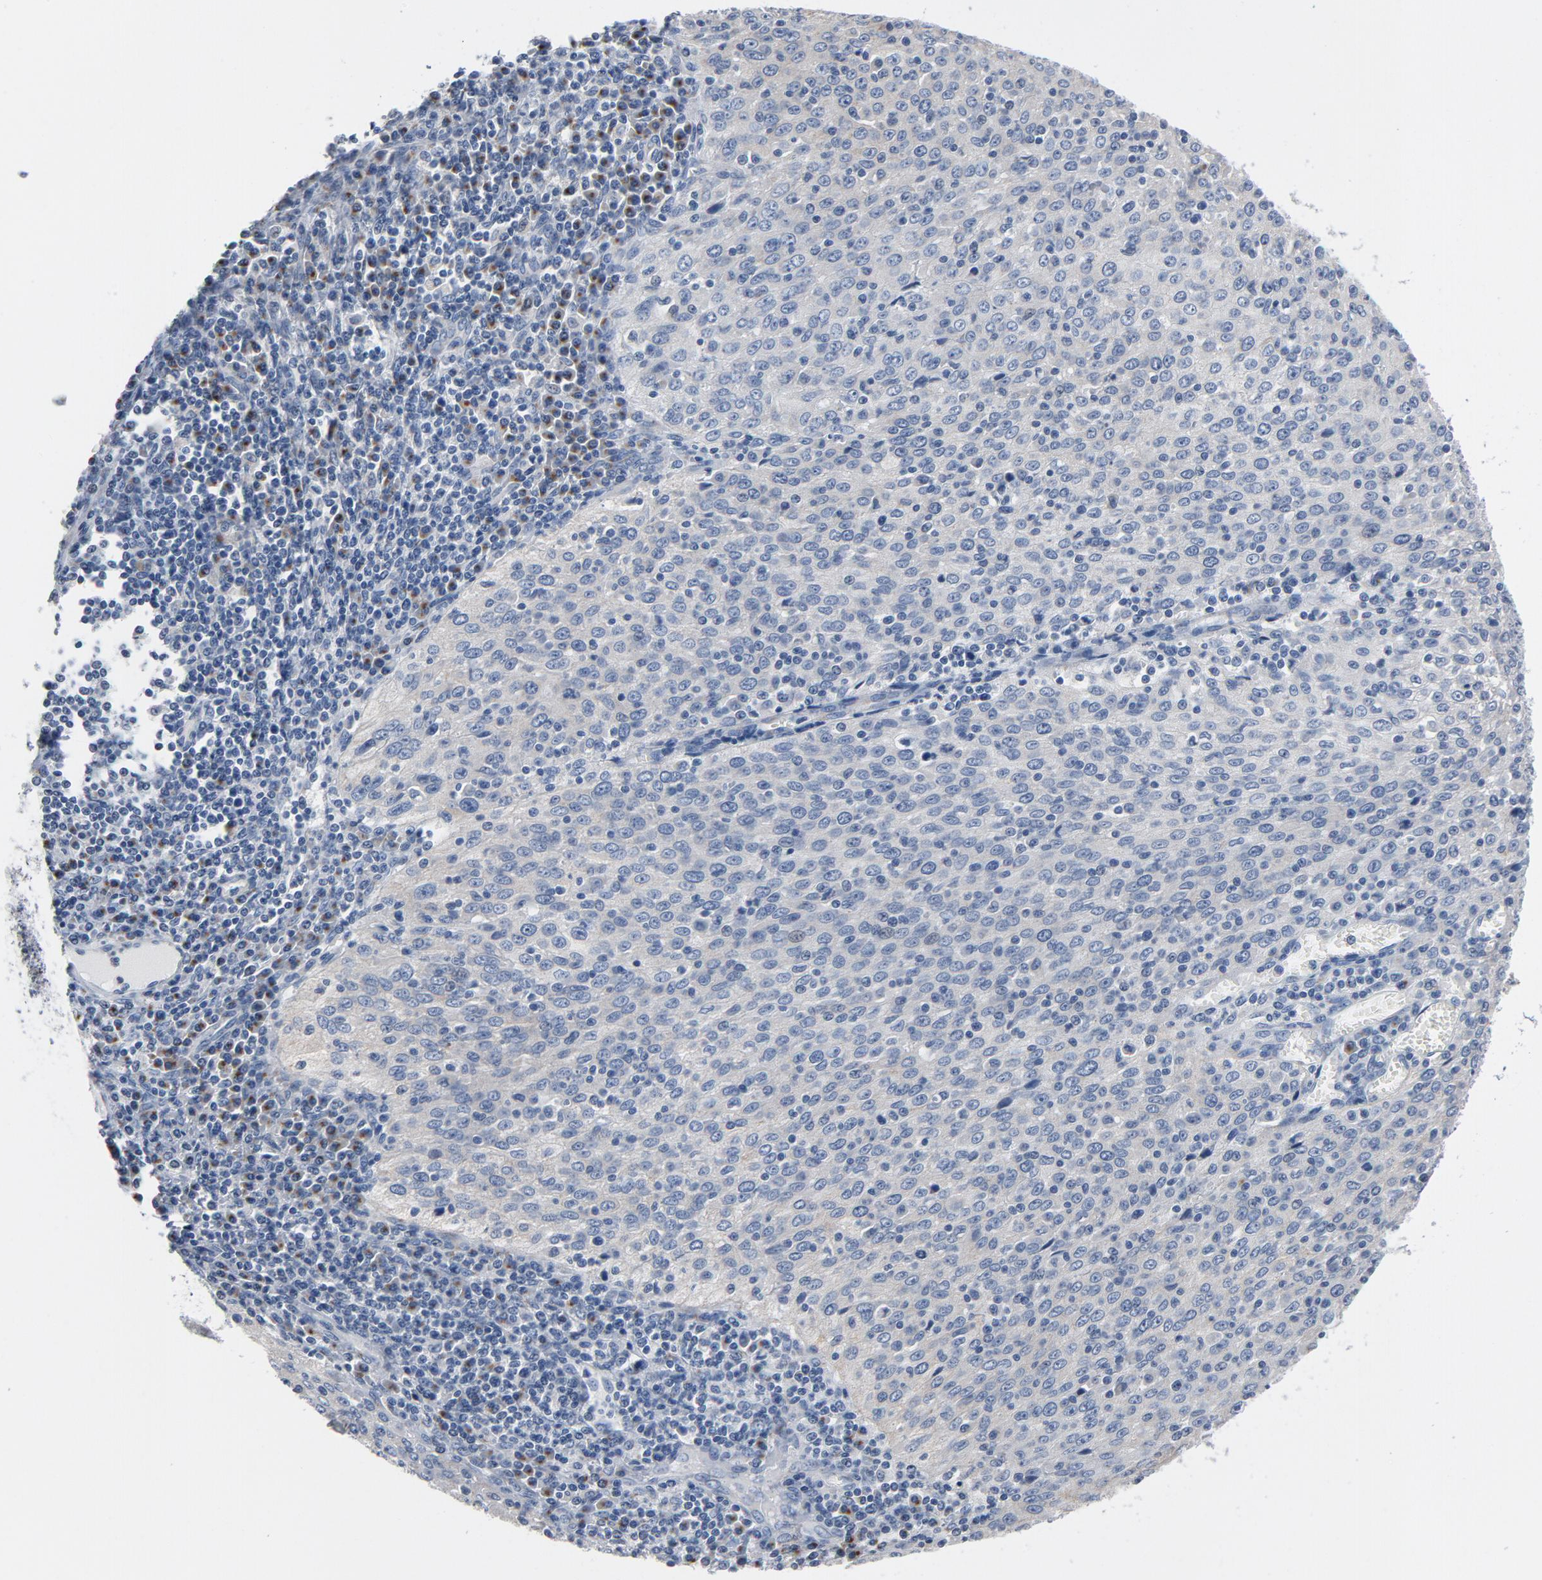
{"staining": {"intensity": "weak", "quantity": "<25%", "location": "cytoplasmic/membranous"}, "tissue": "cervical cancer", "cell_type": "Tumor cells", "image_type": "cancer", "snomed": [{"axis": "morphology", "description": "Squamous cell carcinoma, NOS"}, {"axis": "topography", "description": "Cervix"}], "caption": "Tumor cells show no significant protein staining in squamous cell carcinoma (cervical).", "gene": "YIPF6", "patient": {"sex": "female", "age": 27}}